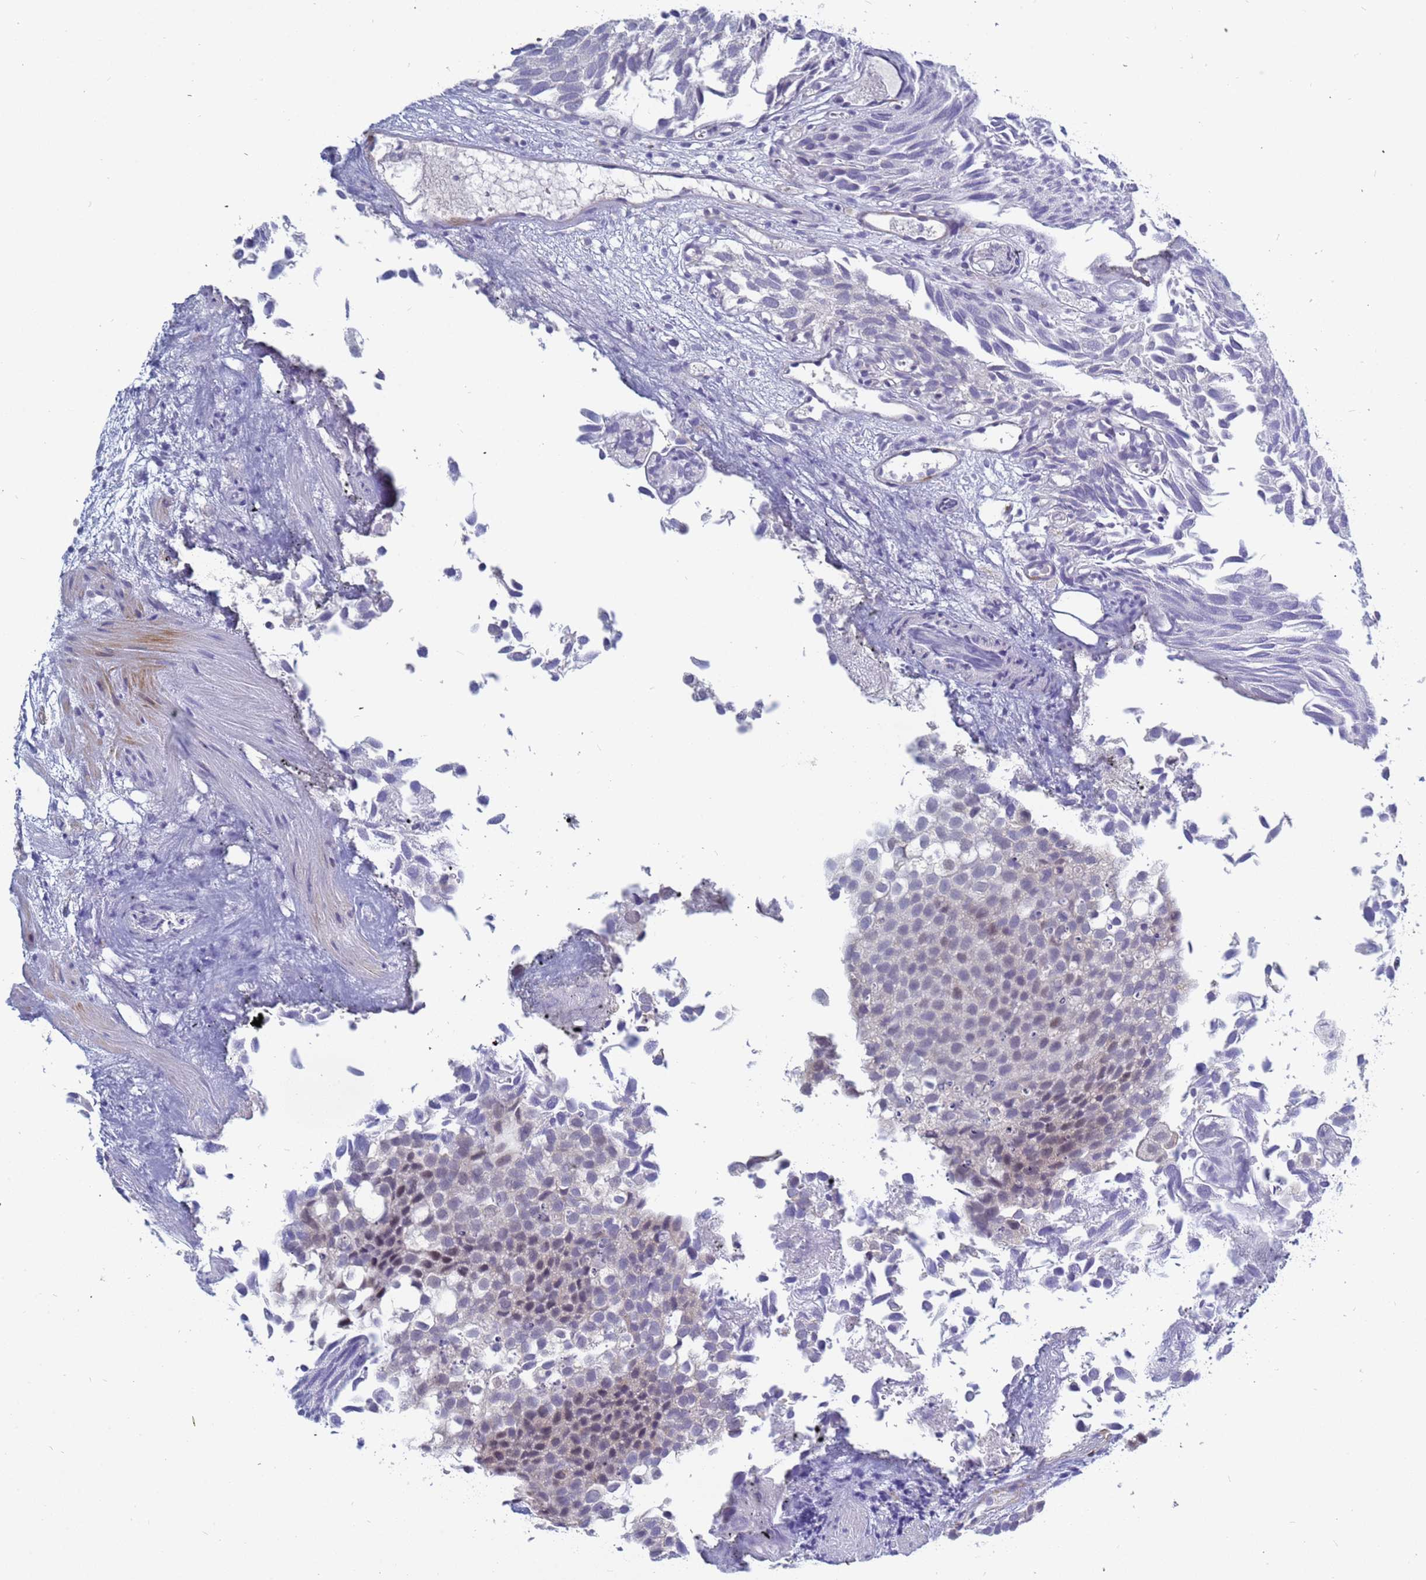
{"staining": {"intensity": "weak", "quantity": "<25%", "location": "nuclear"}, "tissue": "urothelial cancer", "cell_type": "Tumor cells", "image_type": "cancer", "snomed": [{"axis": "morphology", "description": "Urothelial carcinoma, Low grade"}, {"axis": "topography", "description": "Urinary bladder"}], "caption": "Immunohistochemistry (IHC) micrograph of low-grade urothelial carcinoma stained for a protein (brown), which reveals no expression in tumor cells.", "gene": "CXorf65", "patient": {"sex": "male", "age": 89}}